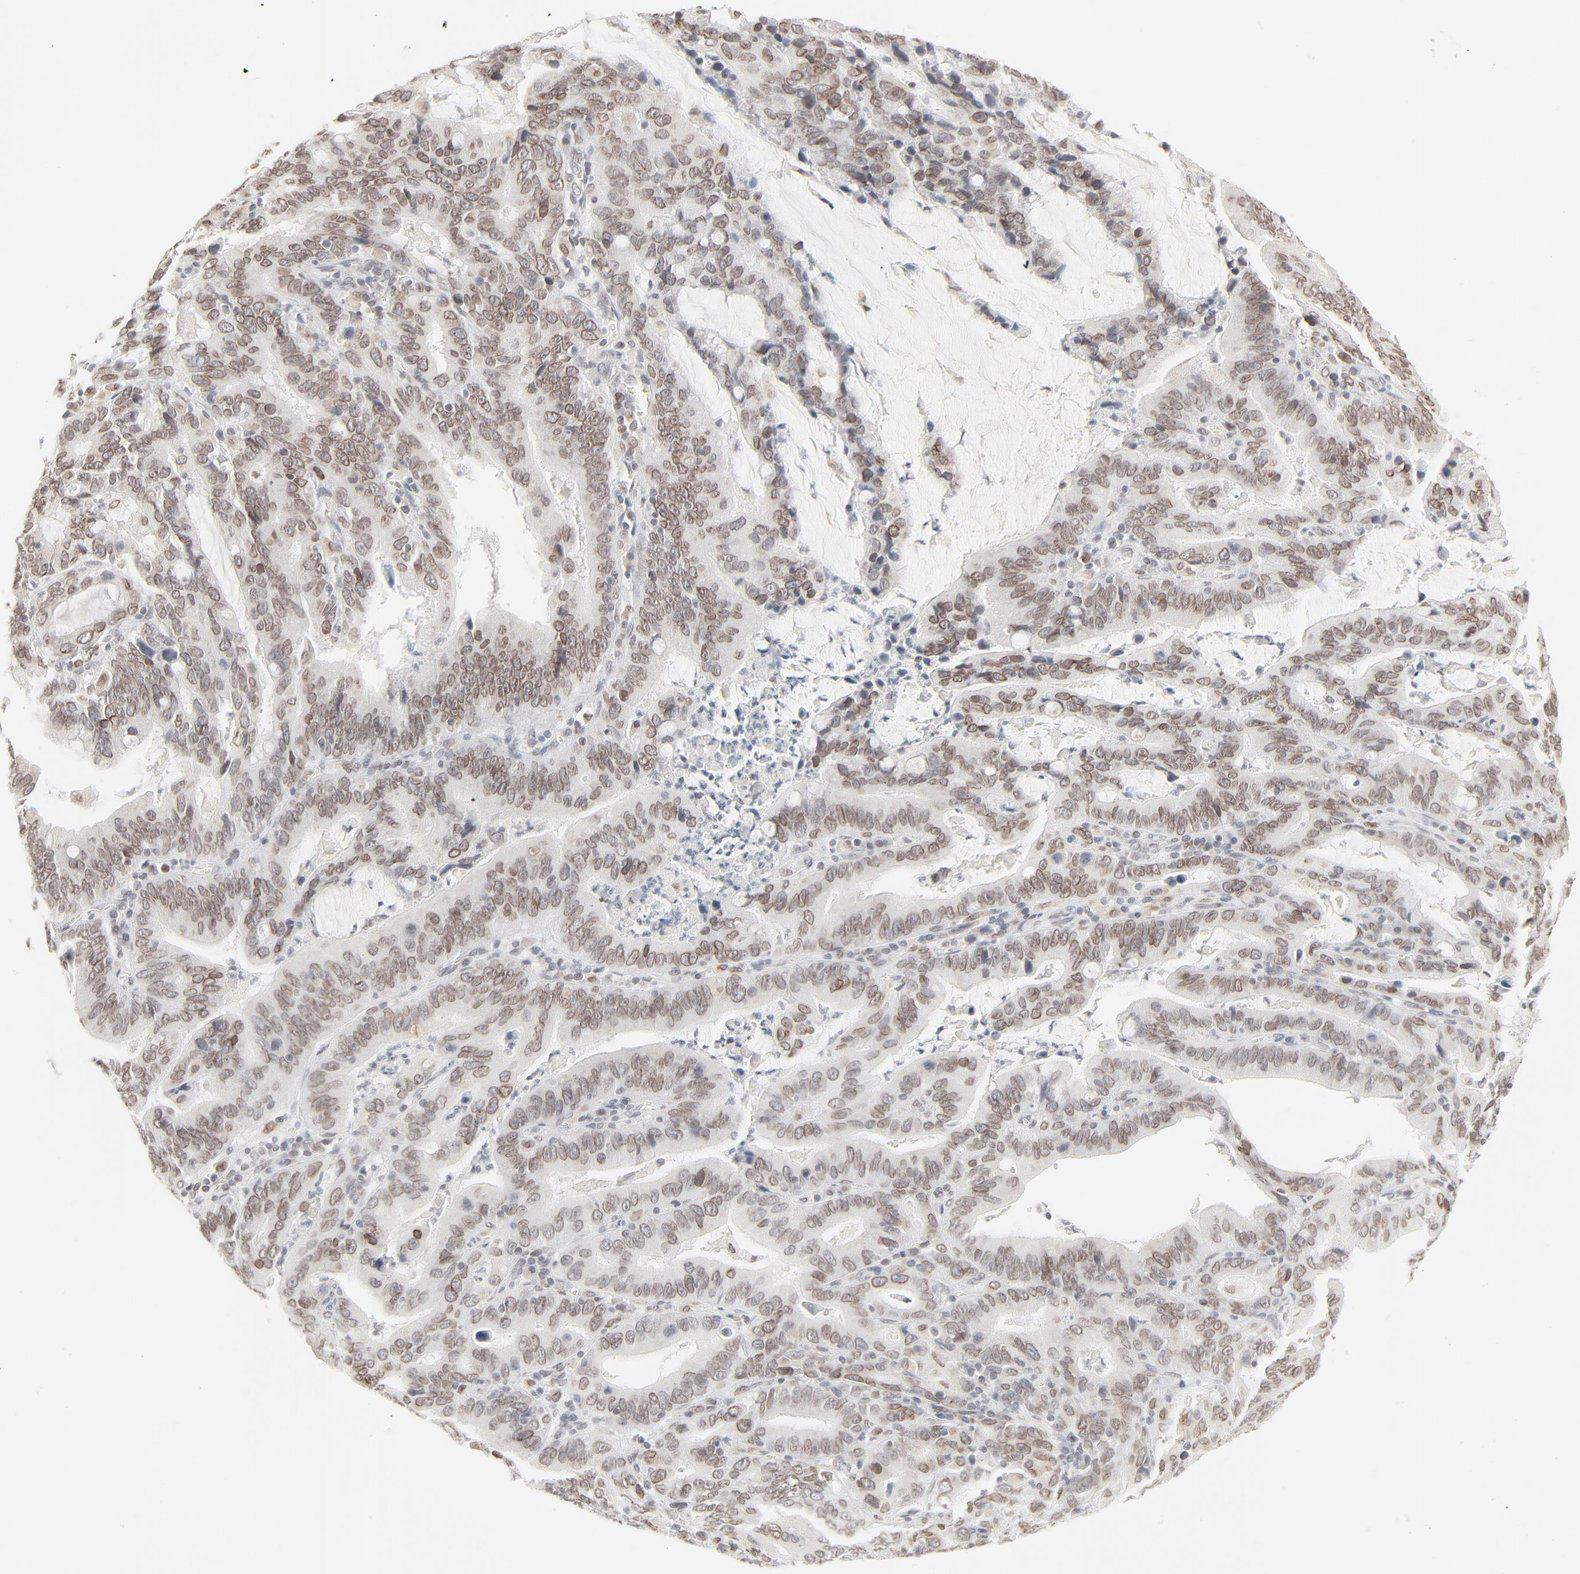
{"staining": {"intensity": "weak", "quantity": "25%-75%", "location": "cytoplasmic/membranous,nuclear"}, "tissue": "stomach cancer", "cell_type": "Tumor cells", "image_type": "cancer", "snomed": [{"axis": "morphology", "description": "Adenocarcinoma, NOS"}, {"axis": "topography", "description": "Stomach, upper"}], "caption": "Approximately 25%-75% of tumor cells in adenocarcinoma (stomach) exhibit weak cytoplasmic/membranous and nuclear protein positivity as visualized by brown immunohistochemical staining.", "gene": "MAD1L1", "patient": {"sex": "male", "age": 63}}